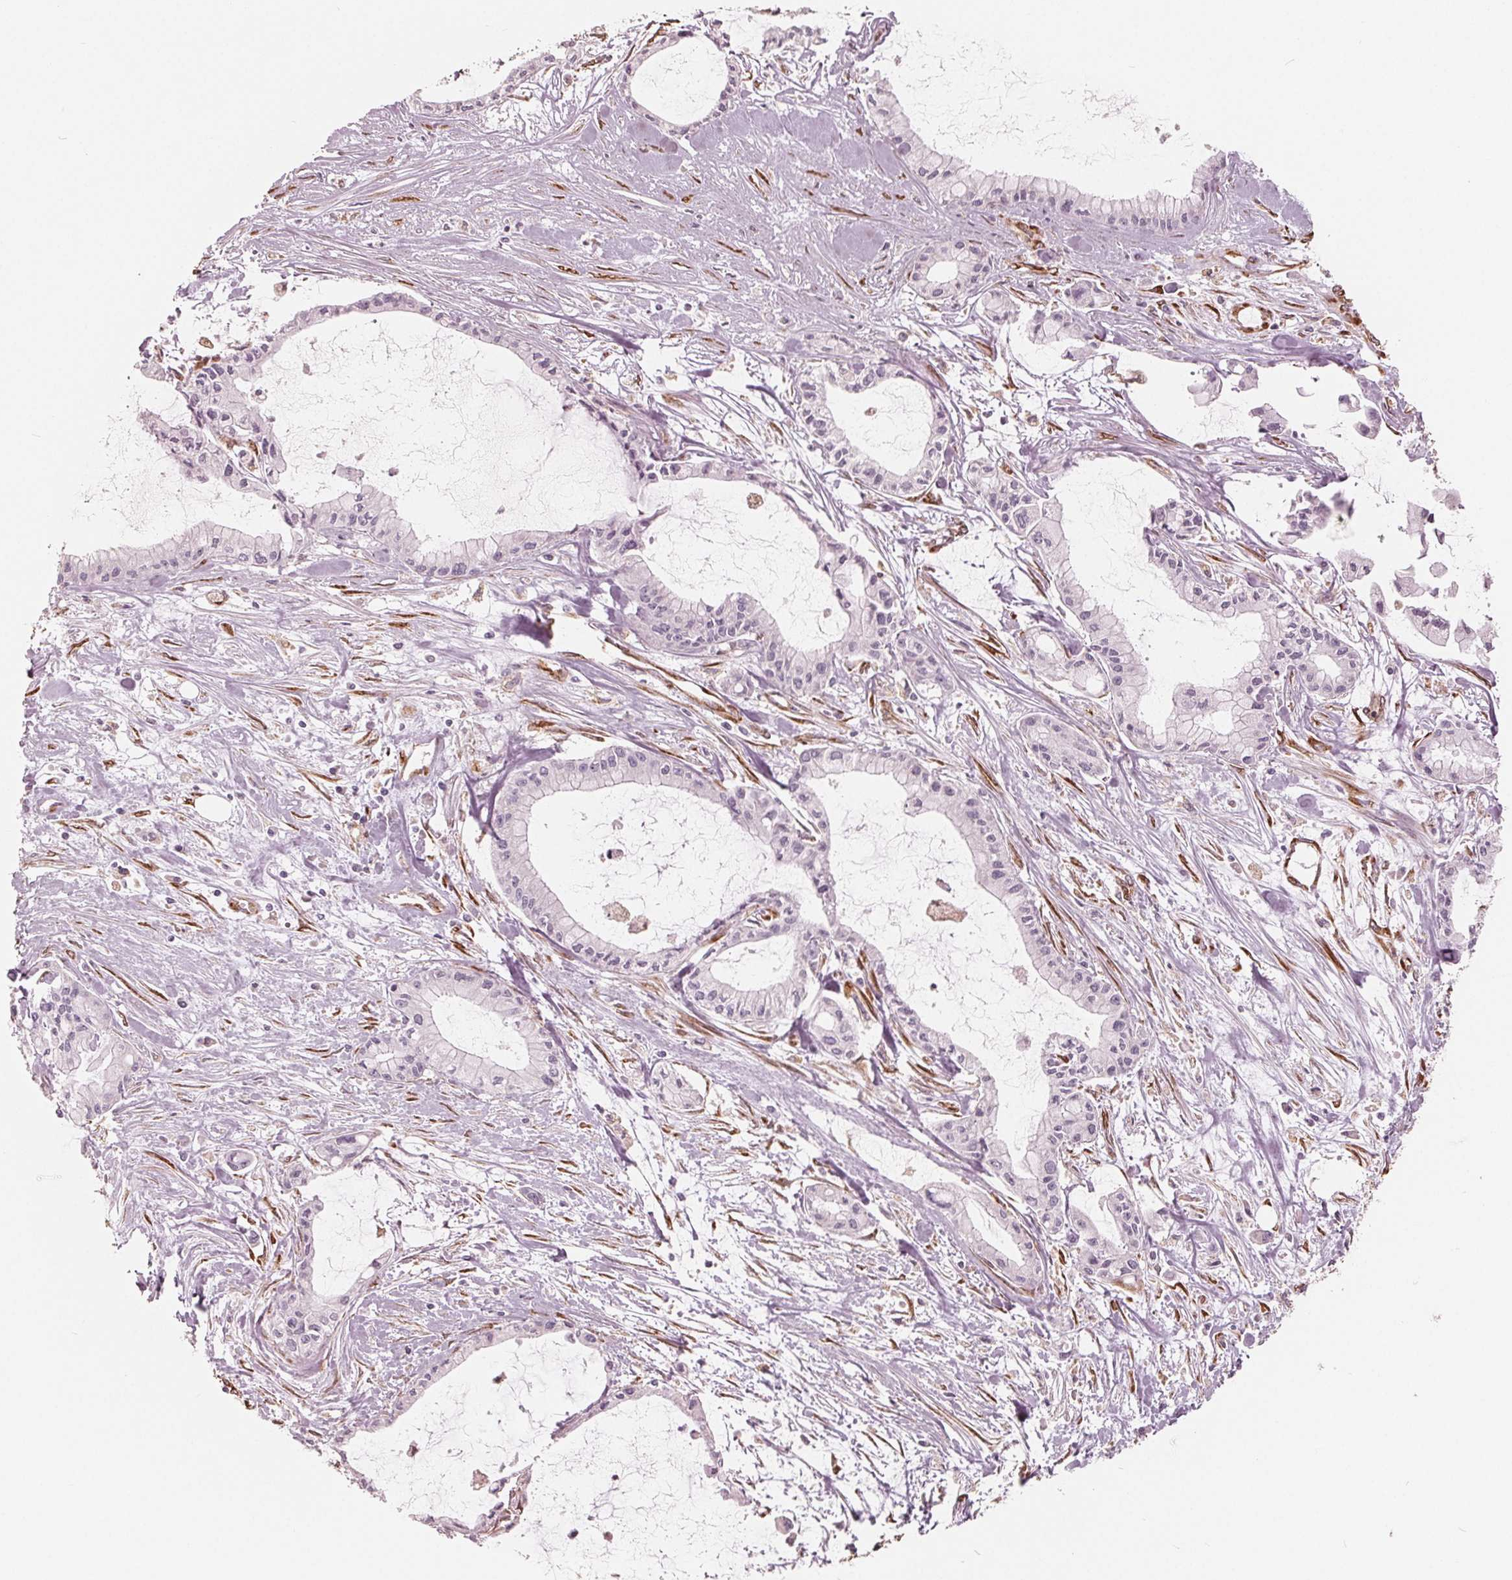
{"staining": {"intensity": "negative", "quantity": "none", "location": "none"}, "tissue": "pancreatic cancer", "cell_type": "Tumor cells", "image_type": "cancer", "snomed": [{"axis": "morphology", "description": "Adenocarcinoma, NOS"}, {"axis": "topography", "description": "Pancreas"}], "caption": "DAB immunohistochemical staining of pancreatic cancer (adenocarcinoma) reveals no significant positivity in tumor cells.", "gene": "IKBIP", "patient": {"sex": "male", "age": 48}}